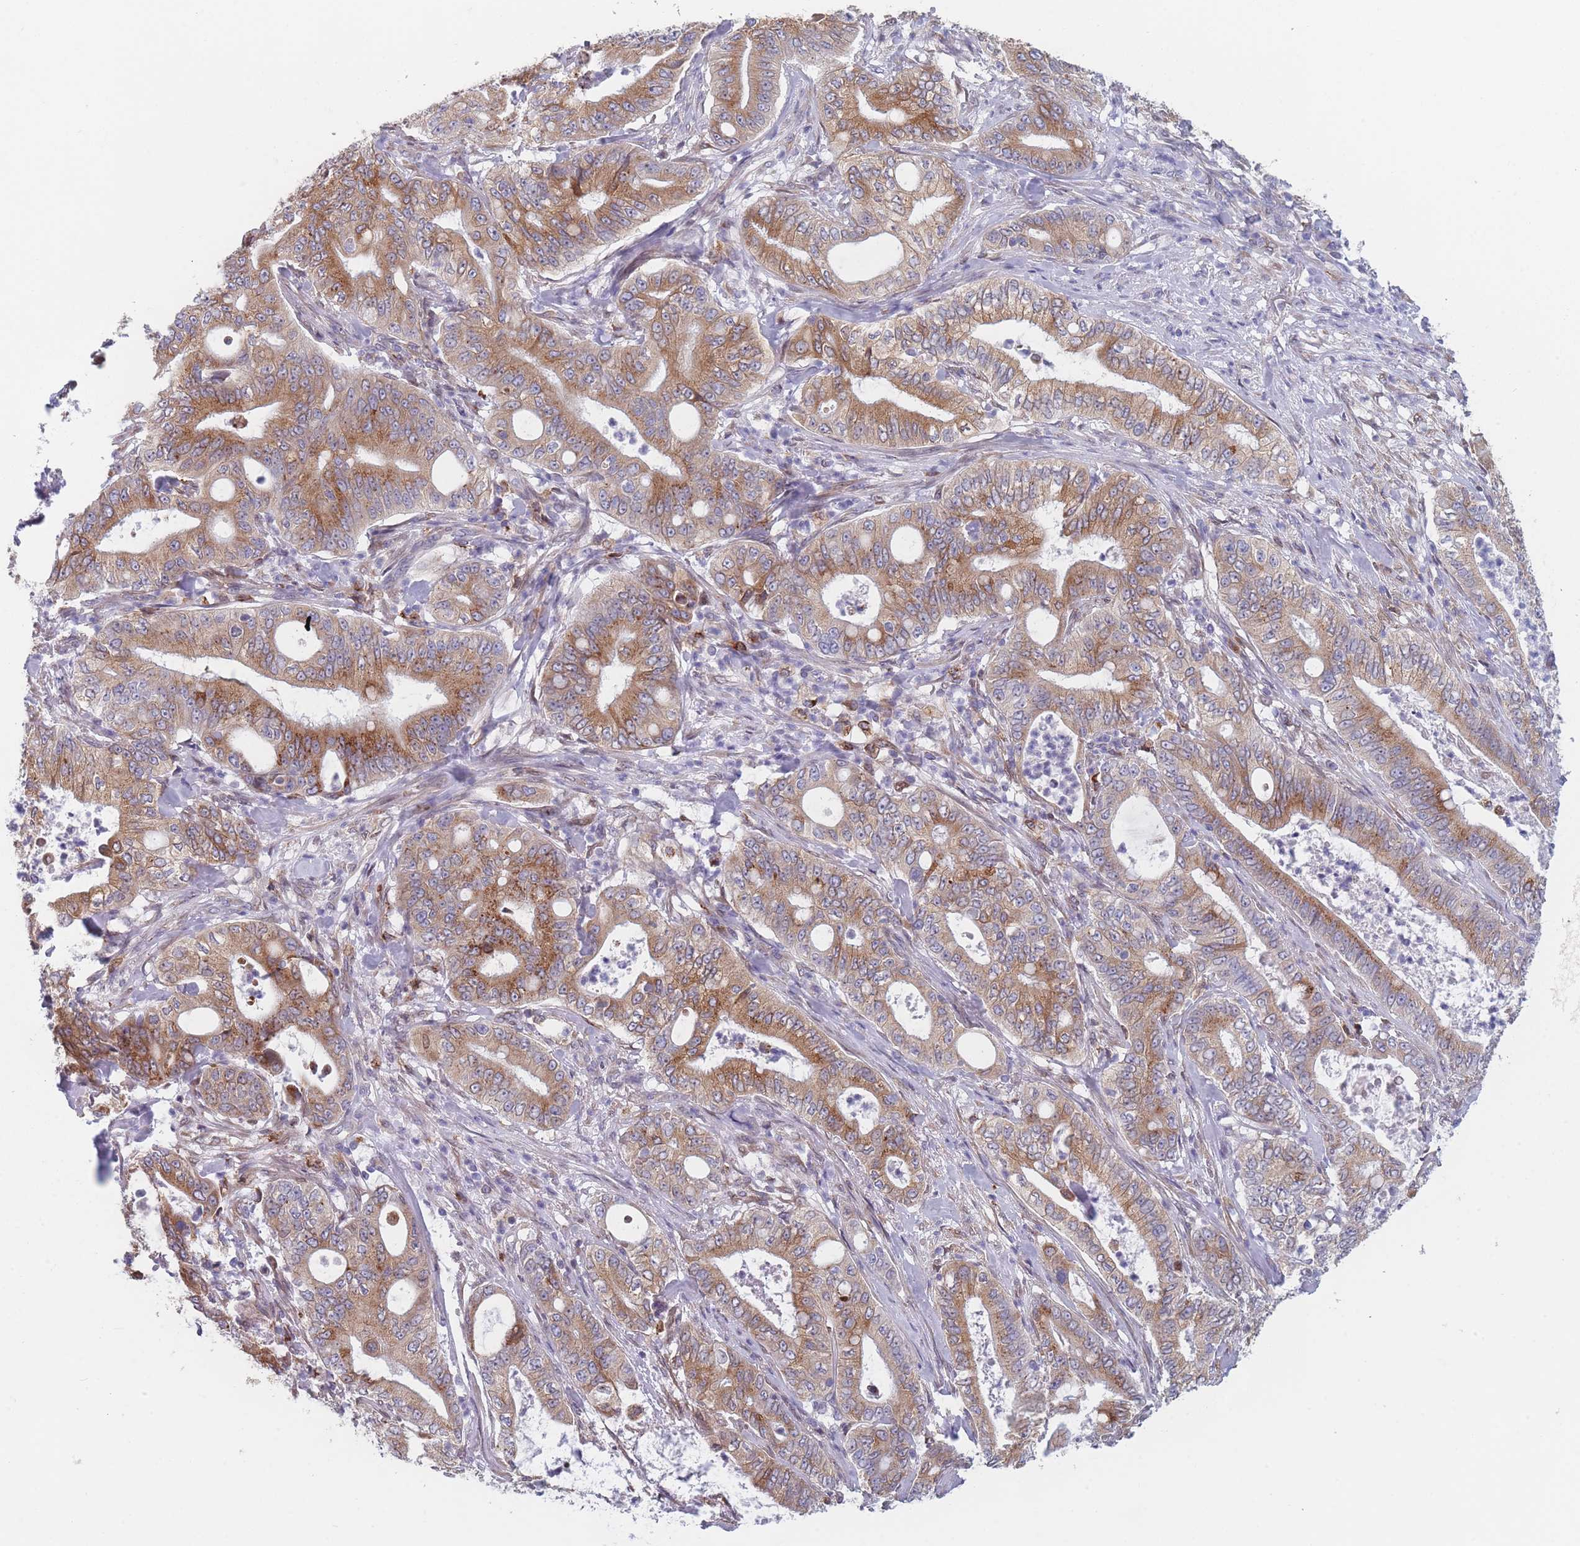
{"staining": {"intensity": "moderate", "quantity": ">75%", "location": "cytoplasmic/membranous"}, "tissue": "pancreatic cancer", "cell_type": "Tumor cells", "image_type": "cancer", "snomed": [{"axis": "morphology", "description": "Adenocarcinoma, NOS"}, {"axis": "topography", "description": "Pancreas"}], "caption": "Immunohistochemistry (IHC) of human pancreatic cancer displays medium levels of moderate cytoplasmic/membranous positivity in approximately >75% of tumor cells.", "gene": "TMED10", "patient": {"sex": "male", "age": 71}}